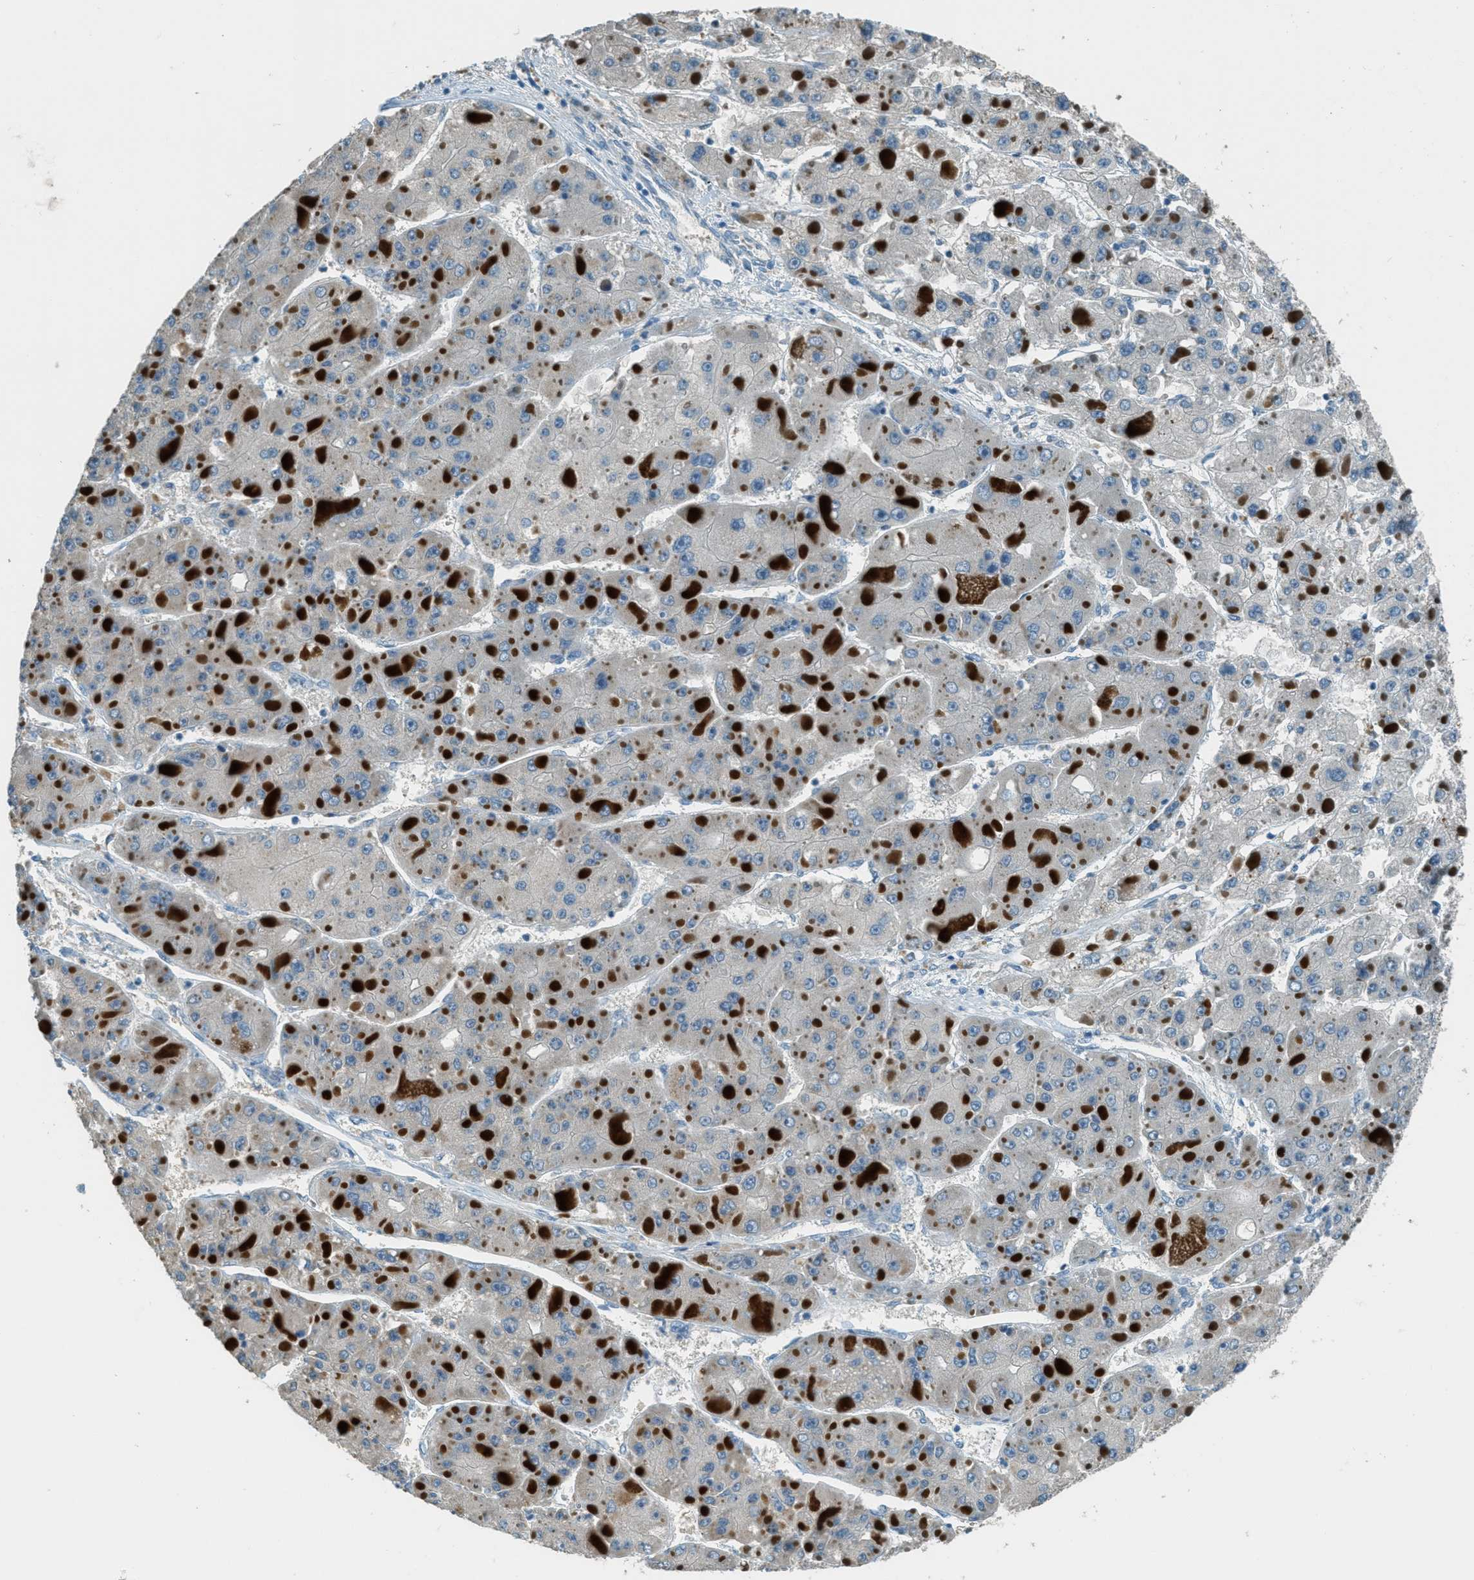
{"staining": {"intensity": "negative", "quantity": "none", "location": "none"}, "tissue": "liver cancer", "cell_type": "Tumor cells", "image_type": "cancer", "snomed": [{"axis": "morphology", "description": "Carcinoma, Hepatocellular, NOS"}, {"axis": "topography", "description": "Liver"}], "caption": "Human liver cancer stained for a protein using immunohistochemistry (IHC) shows no positivity in tumor cells.", "gene": "MSLN", "patient": {"sex": "female", "age": 73}}